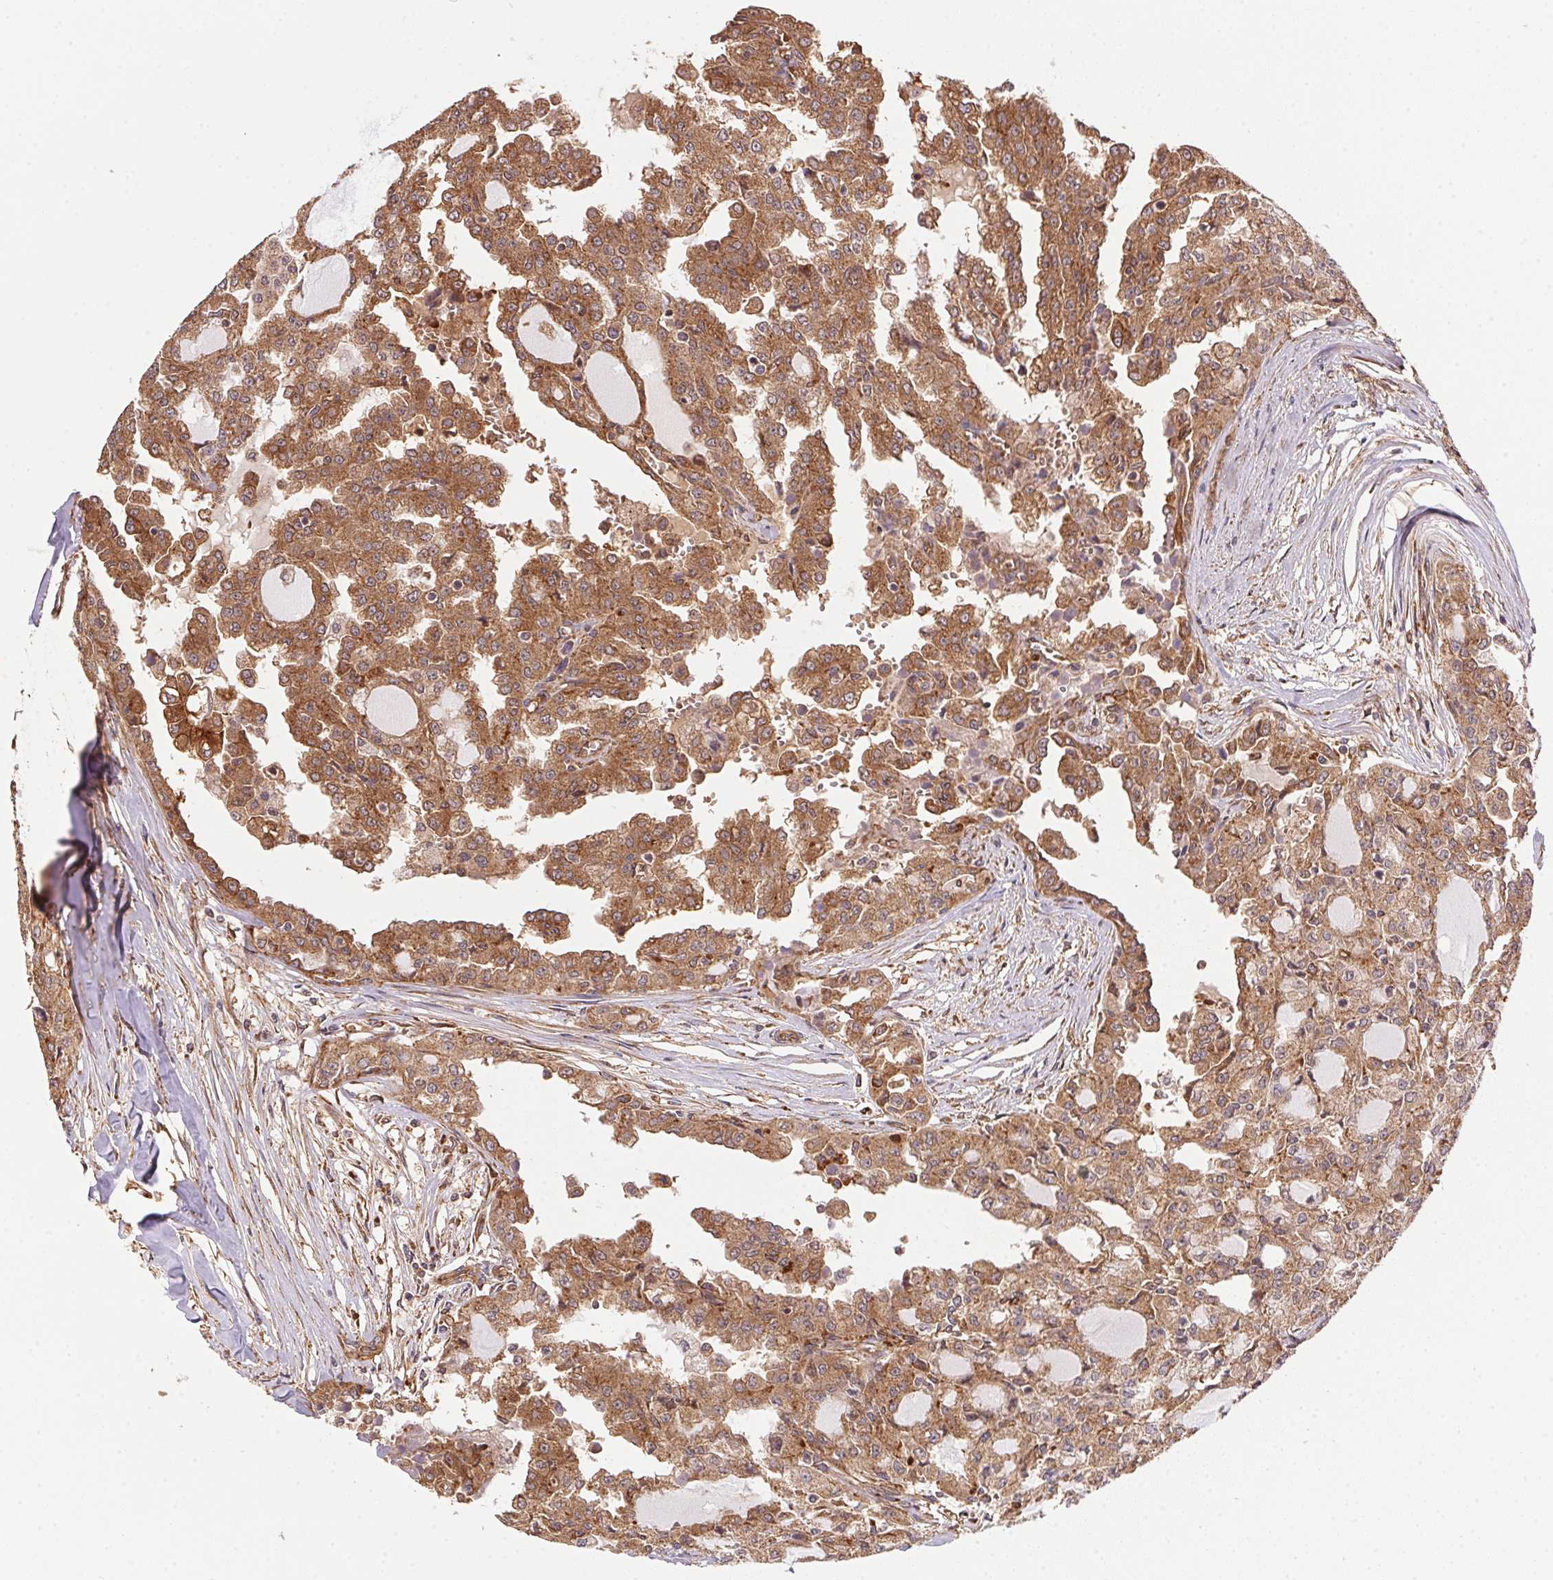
{"staining": {"intensity": "moderate", "quantity": ">75%", "location": "cytoplasmic/membranous"}, "tissue": "head and neck cancer", "cell_type": "Tumor cells", "image_type": "cancer", "snomed": [{"axis": "morphology", "description": "Adenocarcinoma, NOS"}, {"axis": "topography", "description": "Head-Neck"}], "caption": "High-power microscopy captured an immunohistochemistry micrograph of head and neck adenocarcinoma, revealing moderate cytoplasmic/membranous expression in approximately >75% of tumor cells.", "gene": "USE1", "patient": {"sex": "male", "age": 64}}